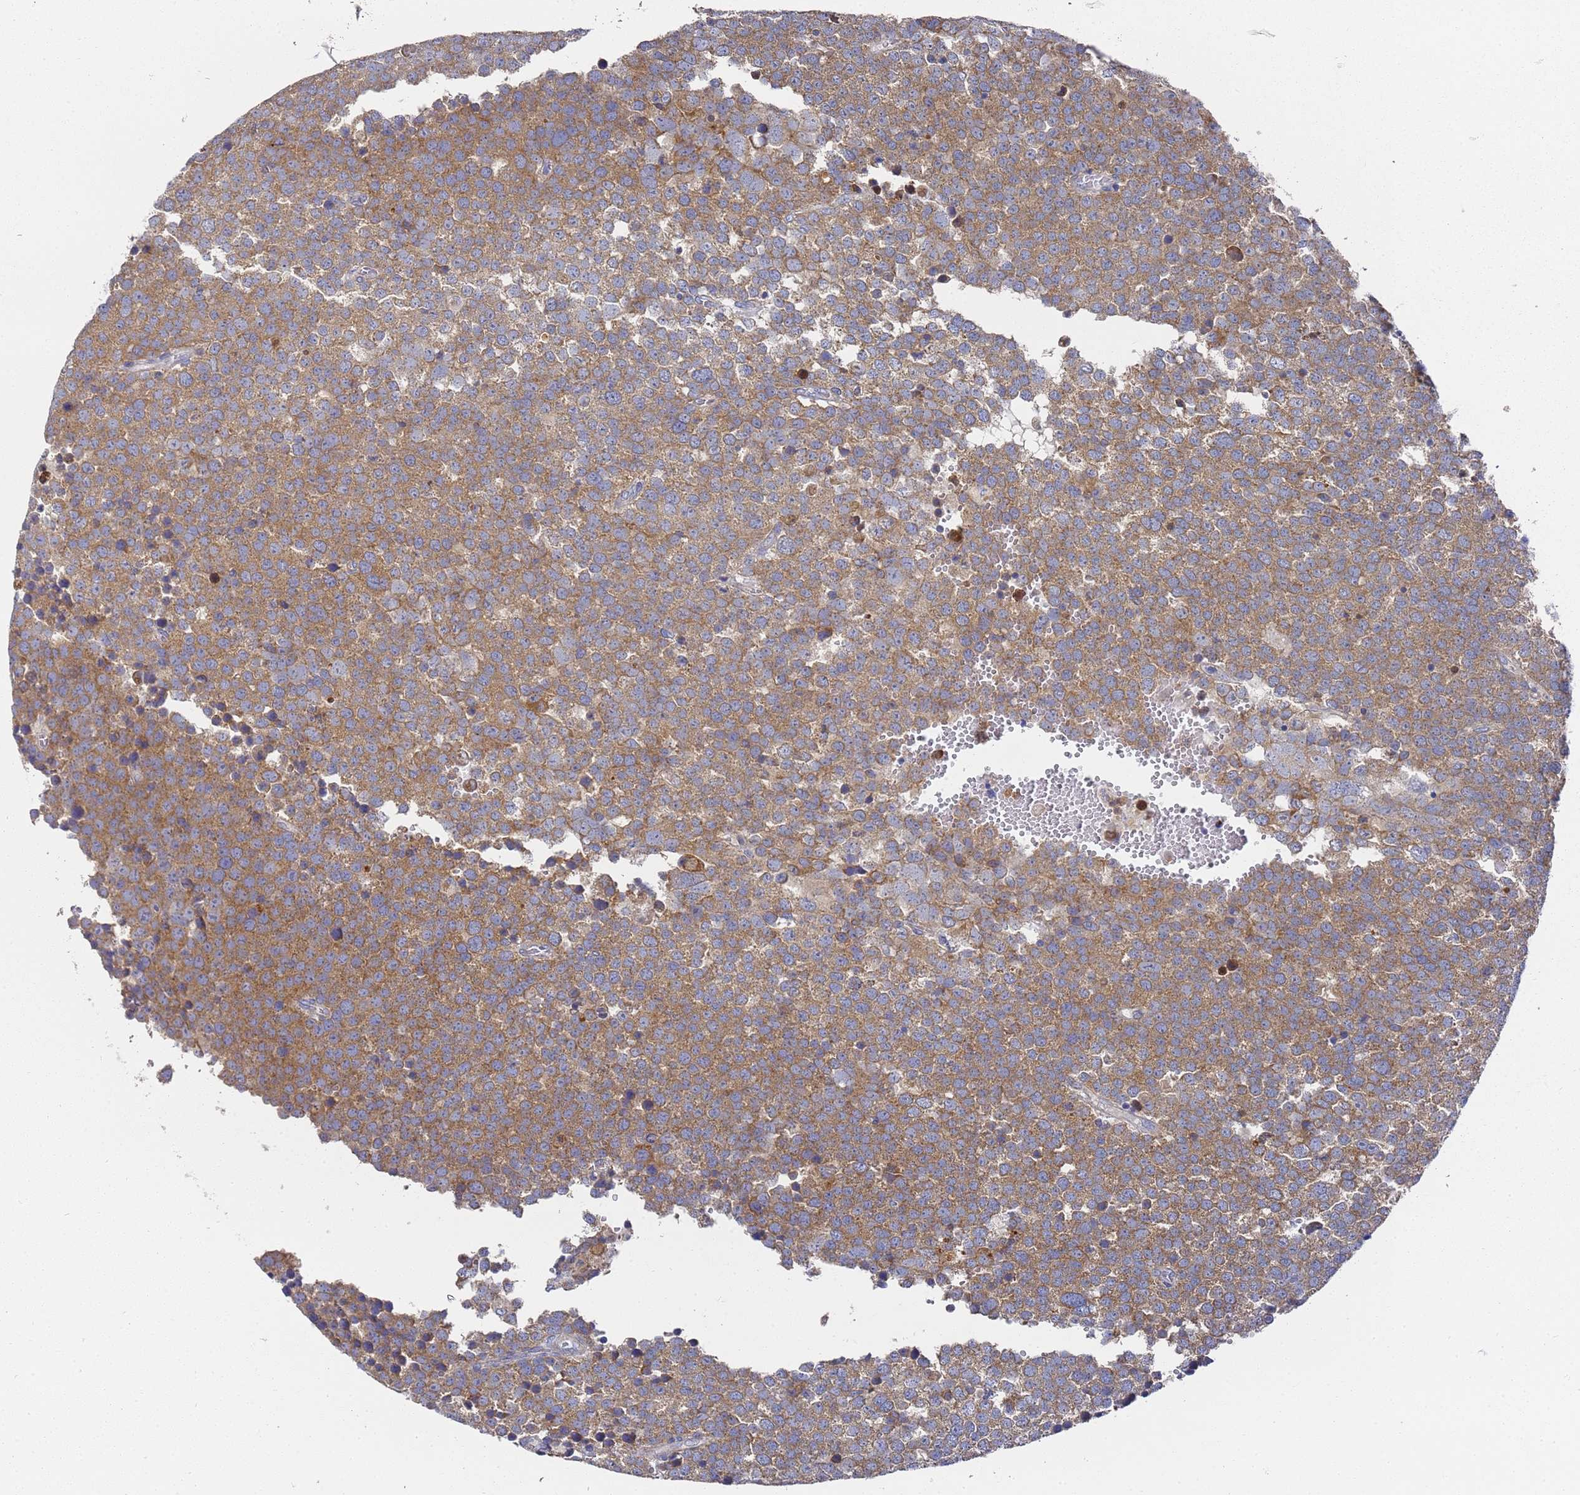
{"staining": {"intensity": "moderate", "quantity": ">75%", "location": "cytoplasmic/membranous"}, "tissue": "testis cancer", "cell_type": "Tumor cells", "image_type": "cancer", "snomed": [{"axis": "morphology", "description": "Seminoma, NOS"}, {"axis": "topography", "description": "Testis"}], "caption": "Protein staining by IHC displays moderate cytoplasmic/membranous positivity in approximately >75% of tumor cells in testis cancer (seminoma). The staining is performed using DAB (3,3'-diaminobenzidine) brown chromogen to label protein expression. The nuclei are counter-stained blue using hematoxylin.", "gene": "SCAPER", "patient": {"sex": "male", "age": 71}}